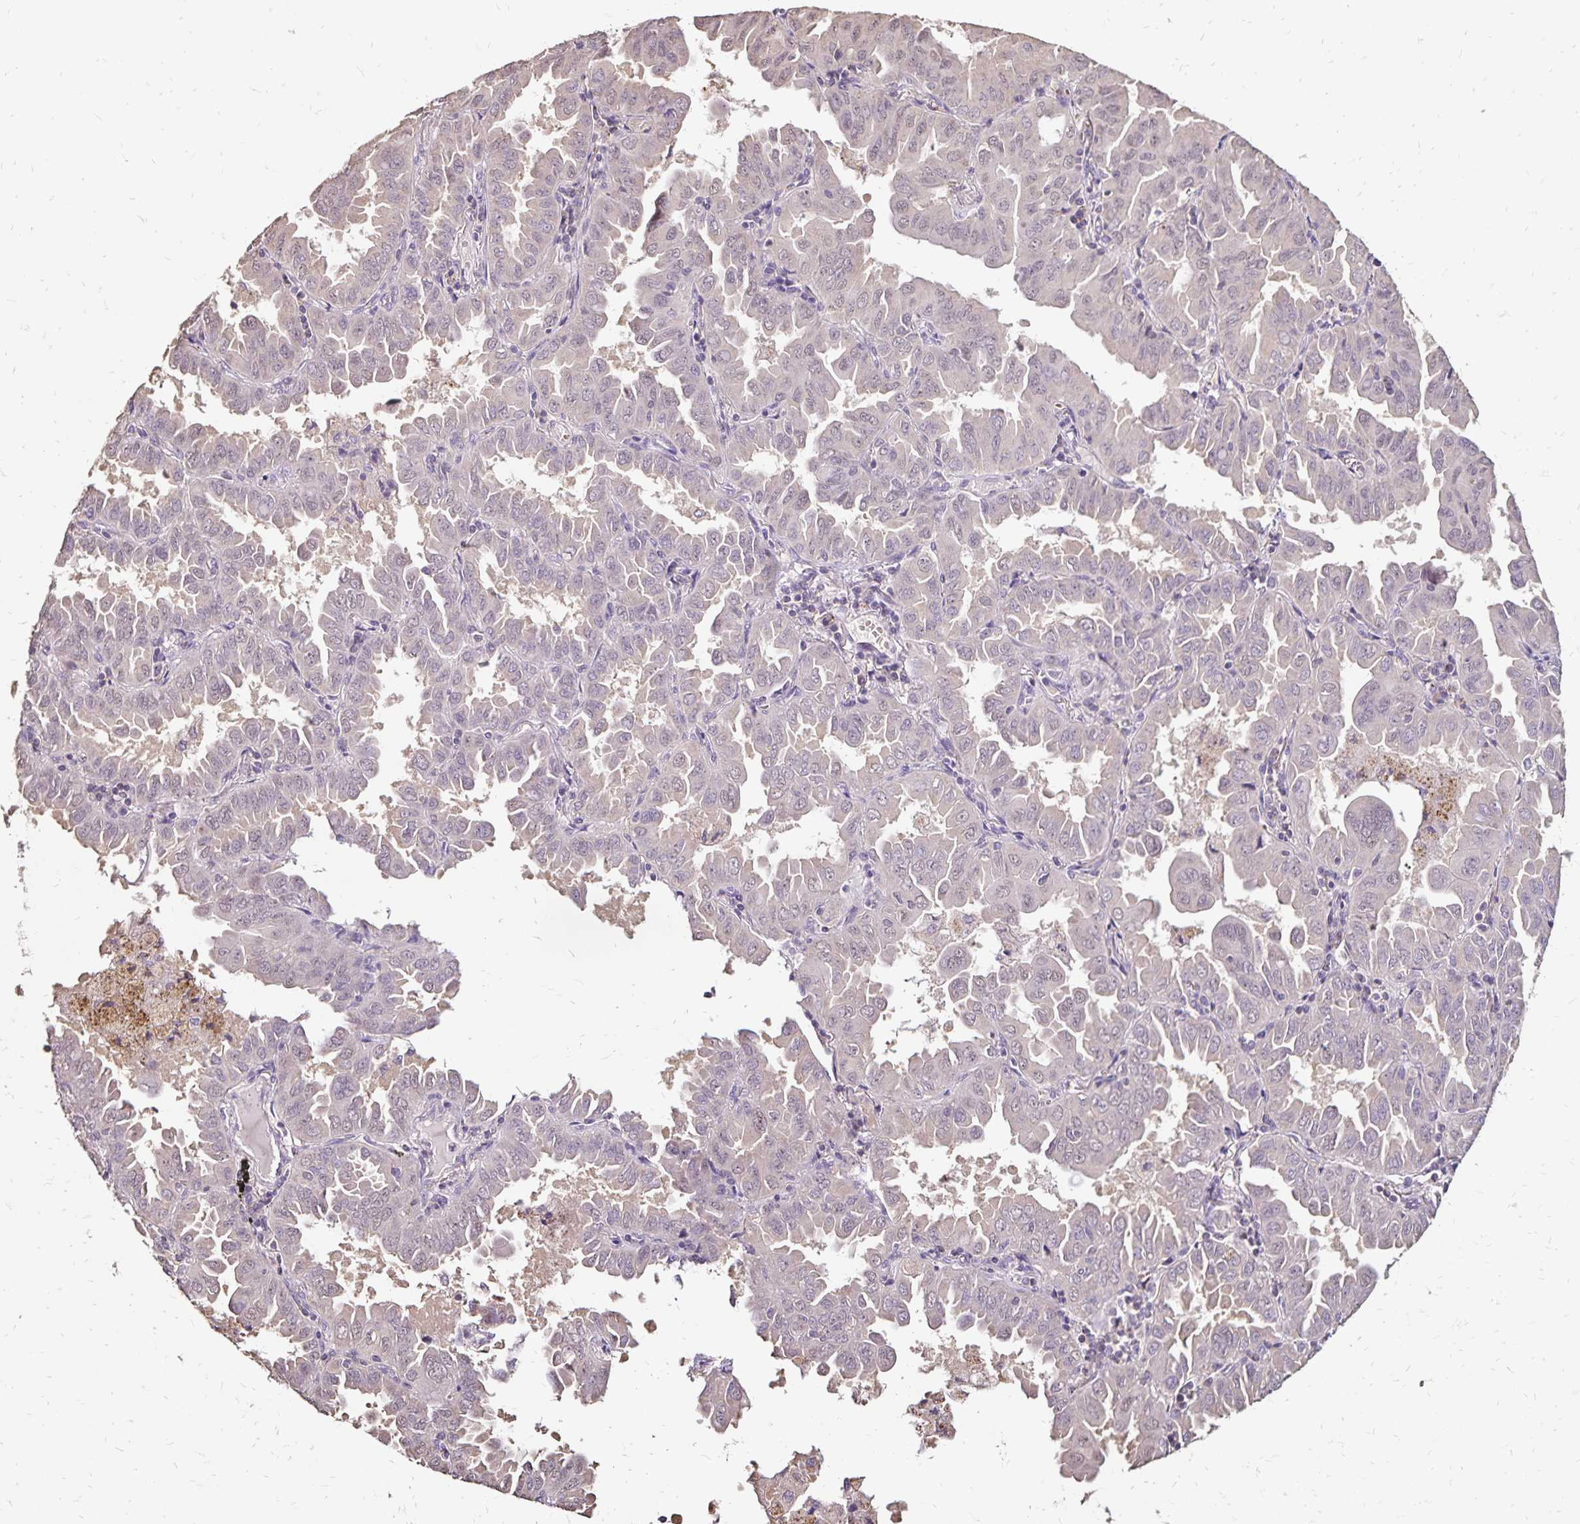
{"staining": {"intensity": "negative", "quantity": "none", "location": "none"}, "tissue": "lung cancer", "cell_type": "Tumor cells", "image_type": "cancer", "snomed": [{"axis": "morphology", "description": "Adenocarcinoma, NOS"}, {"axis": "topography", "description": "Lung"}], "caption": "DAB immunohistochemical staining of human lung adenocarcinoma exhibits no significant positivity in tumor cells.", "gene": "EMC10", "patient": {"sex": "male", "age": 64}}